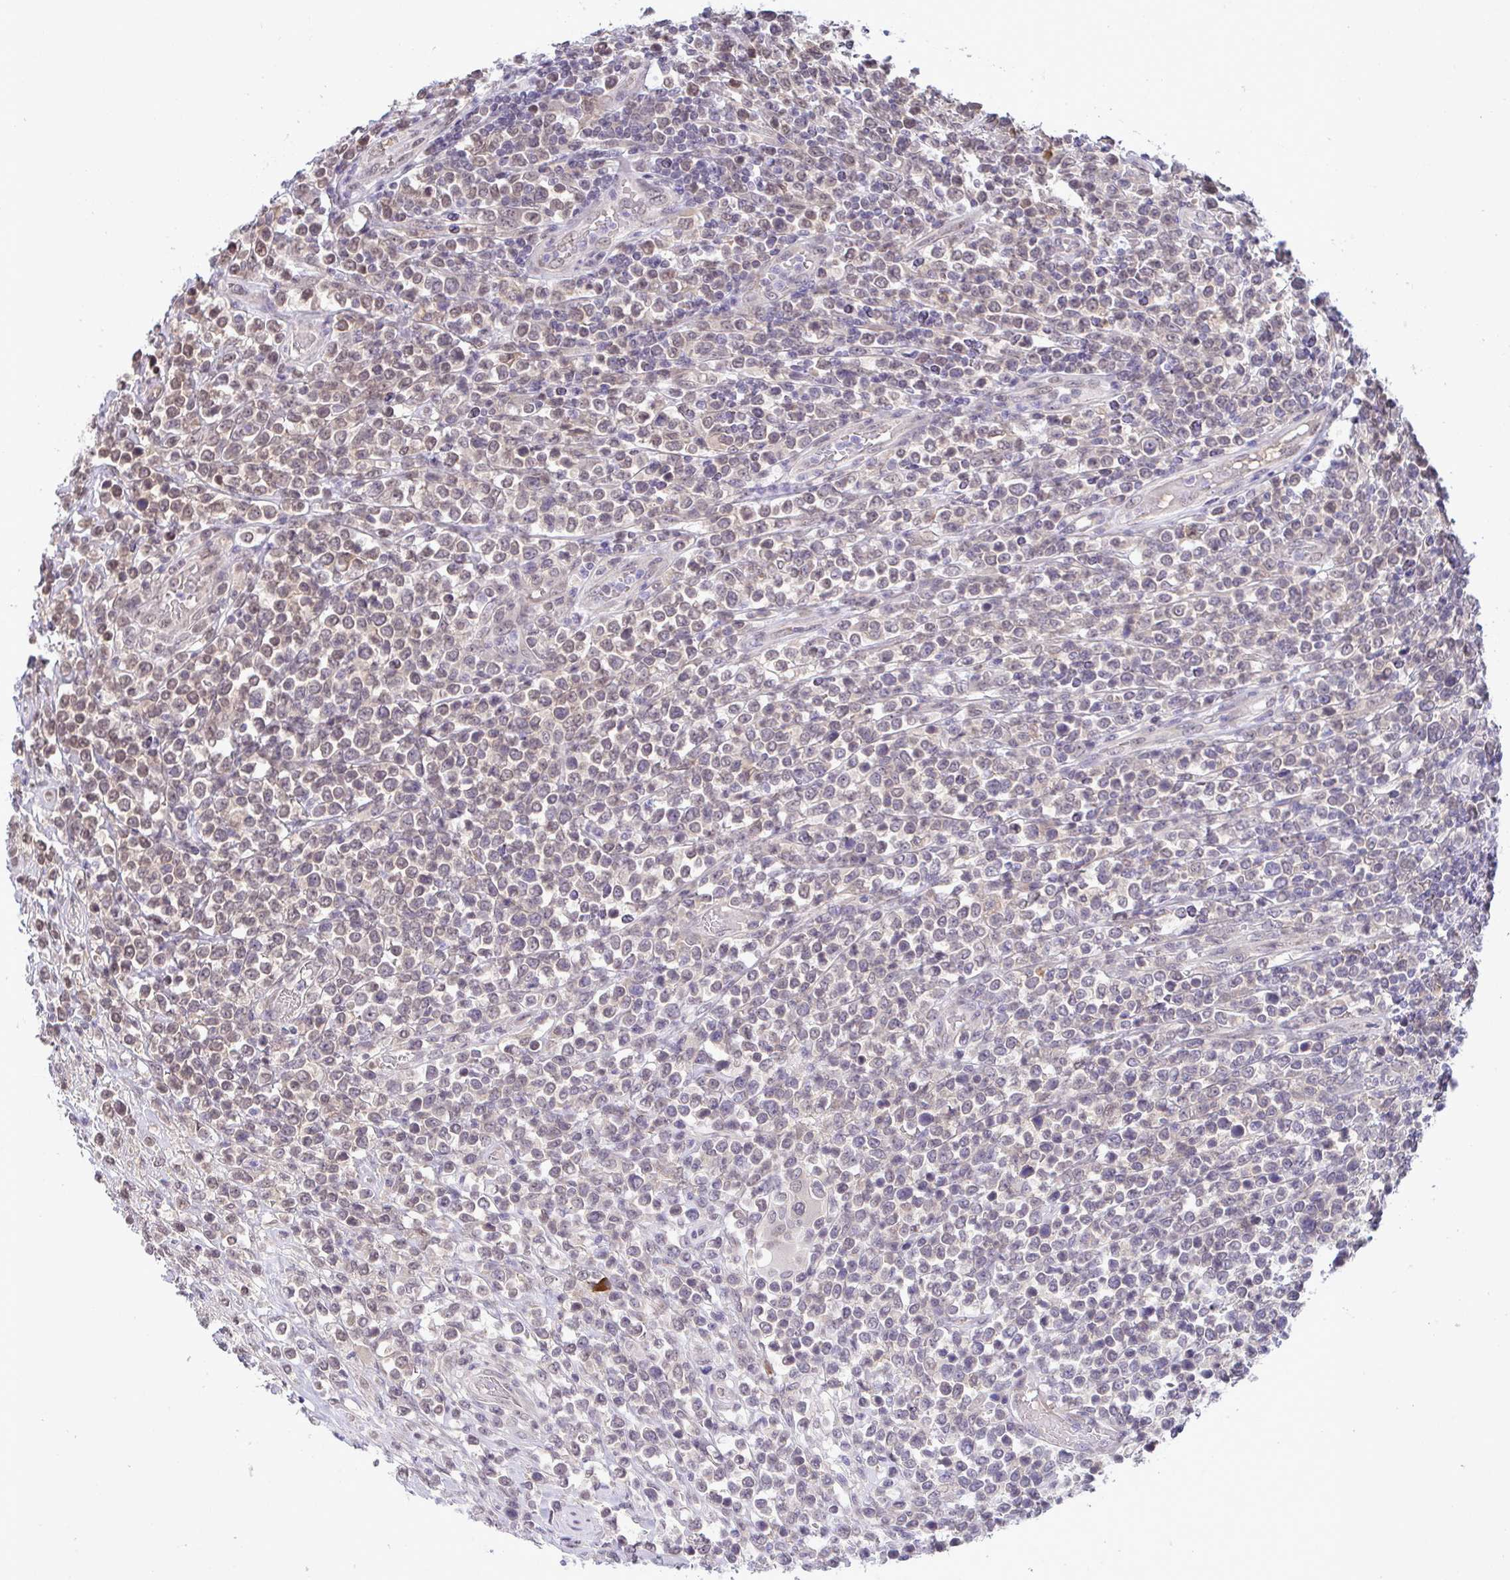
{"staining": {"intensity": "weak", "quantity": "25%-75%", "location": "cytoplasmic/membranous"}, "tissue": "lymphoma", "cell_type": "Tumor cells", "image_type": "cancer", "snomed": [{"axis": "morphology", "description": "Malignant lymphoma, non-Hodgkin's type, High grade"}, {"axis": "topography", "description": "Soft tissue"}], "caption": "Immunohistochemical staining of malignant lymphoma, non-Hodgkin's type (high-grade) reveals low levels of weak cytoplasmic/membranous staining in about 25%-75% of tumor cells. (Stains: DAB in brown, nuclei in blue, Microscopy: brightfield microscopy at high magnification).", "gene": "C9orf64", "patient": {"sex": "female", "age": 56}}